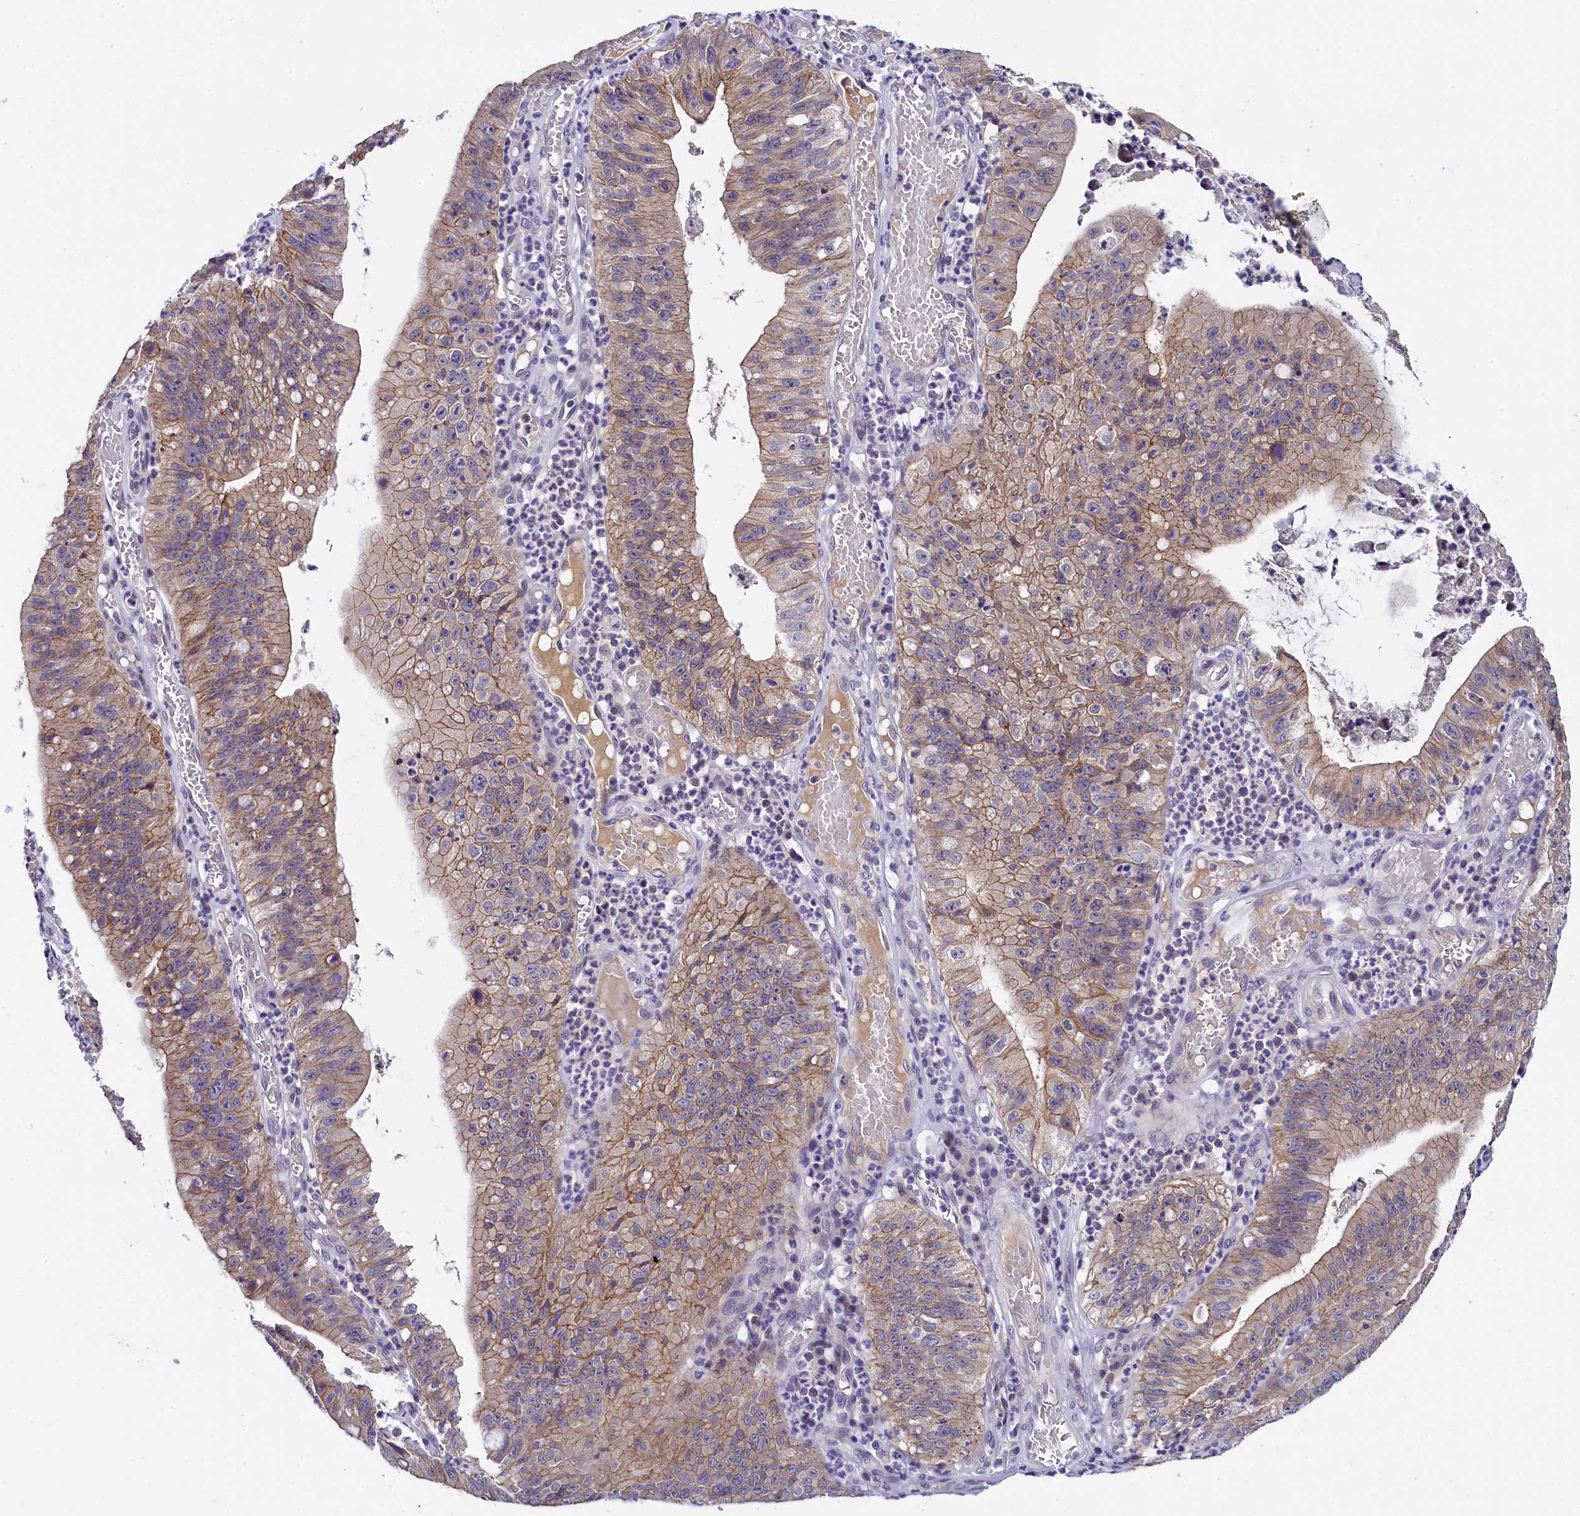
{"staining": {"intensity": "moderate", "quantity": "25%-75%", "location": "cytoplasmic/membranous"}, "tissue": "stomach cancer", "cell_type": "Tumor cells", "image_type": "cancer", "snomed": [{"axis": "morphology", "description": "Adenocarcinoma, NOS"}, {"axis": "topography", "description": "Stomach"}], "caption": "IHC of stomach cancer (adenocarcinoma) shows medium levels of moderate cytoplasmic/membranous expression in about 25%-75% of tumor cells.", "gene": "ENKD1", "patient": {"sex": "male", "age": 59}}